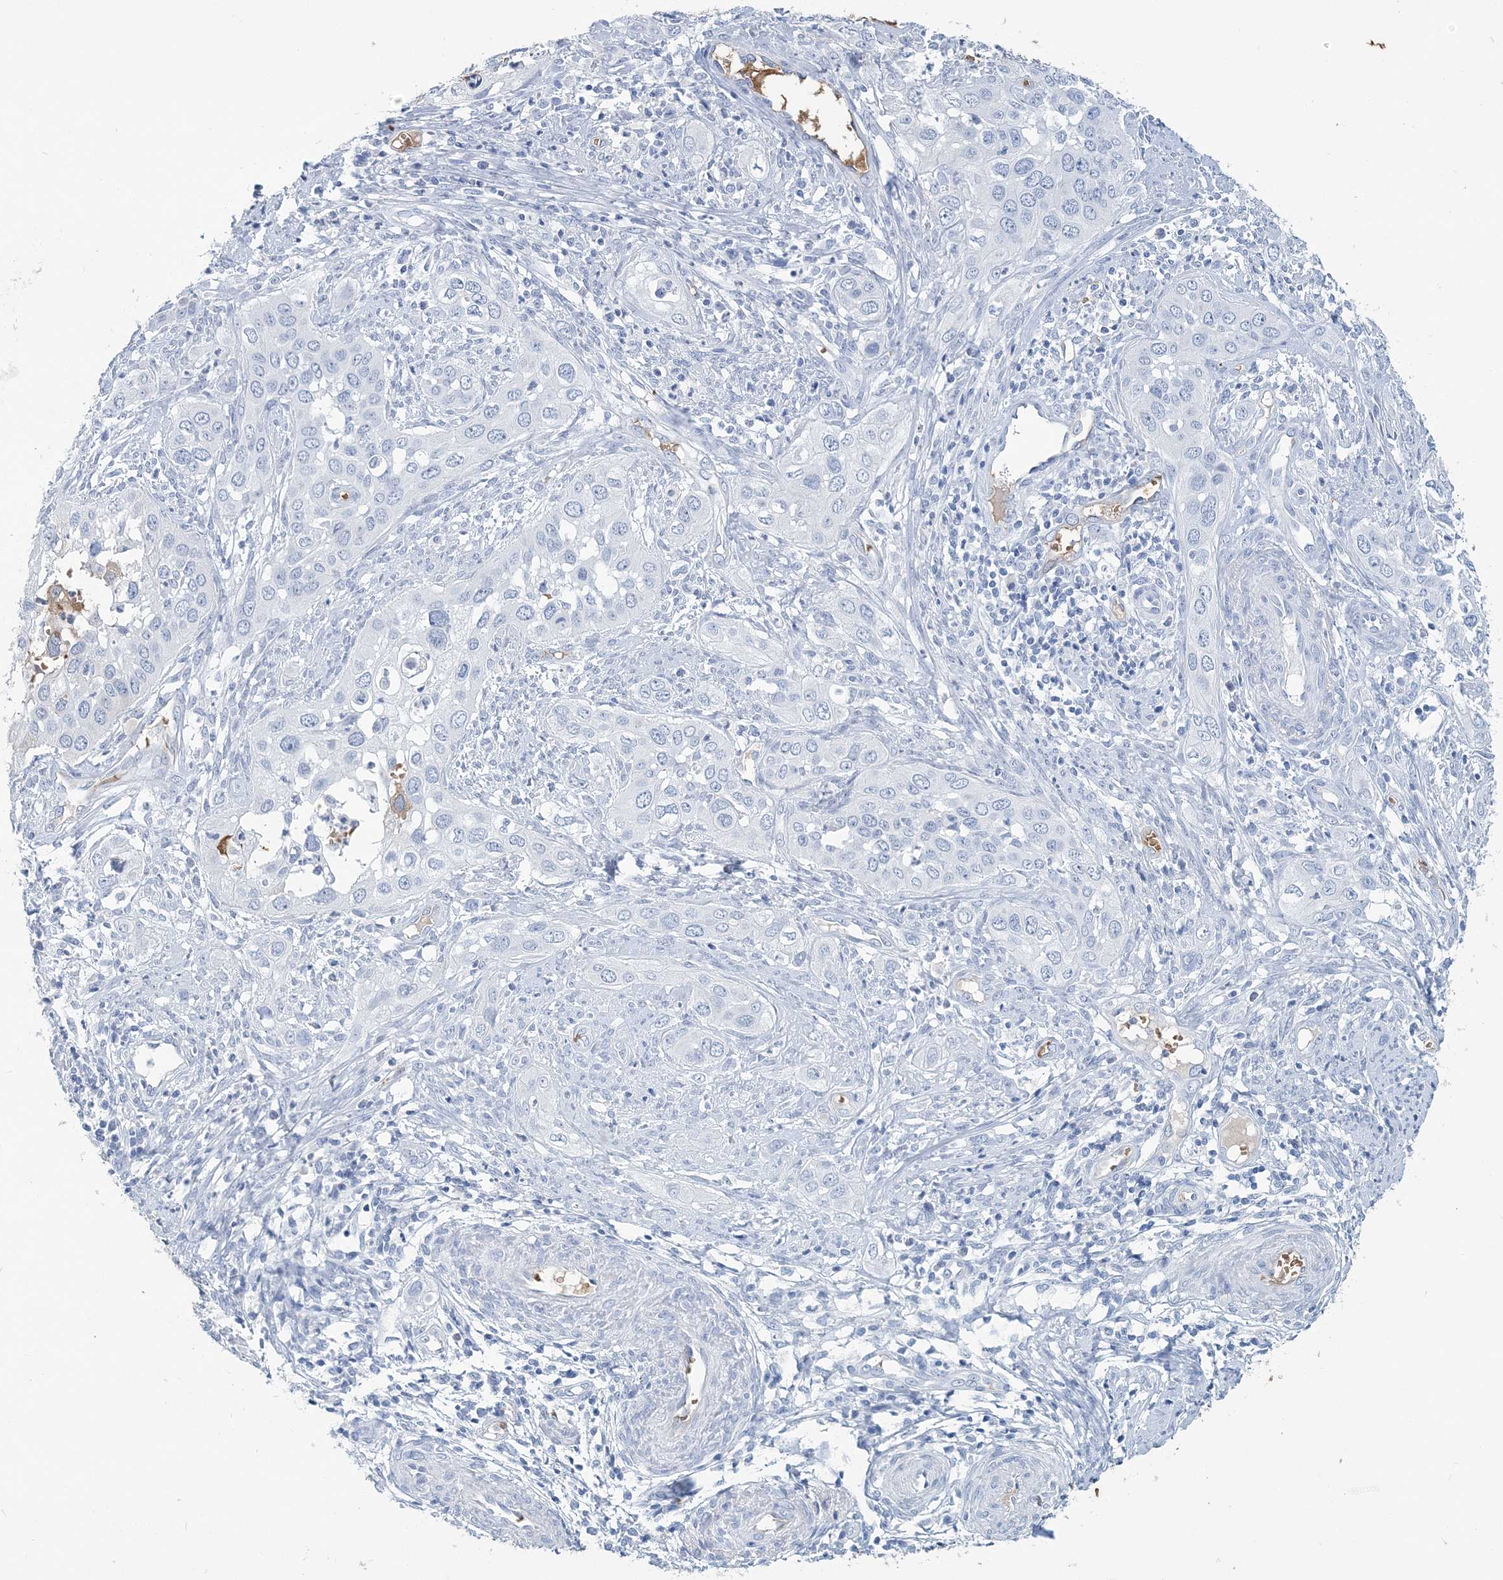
{"staining": {"intensity": "negative", "quantity": "none", "location": "none"}, "tissue": "cervical cancer", "cell_type": "Tumor cells", "image_type": "cancer", "snomed": [{"axis": "morphology", "description": "Squamous cell carcinoma, NOS"}, {"axis": "topography", "description": "Cervix"}], "caption": "High magnification brightfield microscopy of cervical squamous cell carcinoma stained with DAB (3,3'-diaminobenzidine) (brown) and counterstained with hematoxylin (blue): tumor cells show no significant expression. (Stains: DAB (3,3'-diaminobenzidine) immunohistochemistry (IHC) with hematoxylin counter stain, Microscopy: brightfield microscopy at high magnification).", "gene": "HBD", "patient": {"sex": "female", "age": 34}}